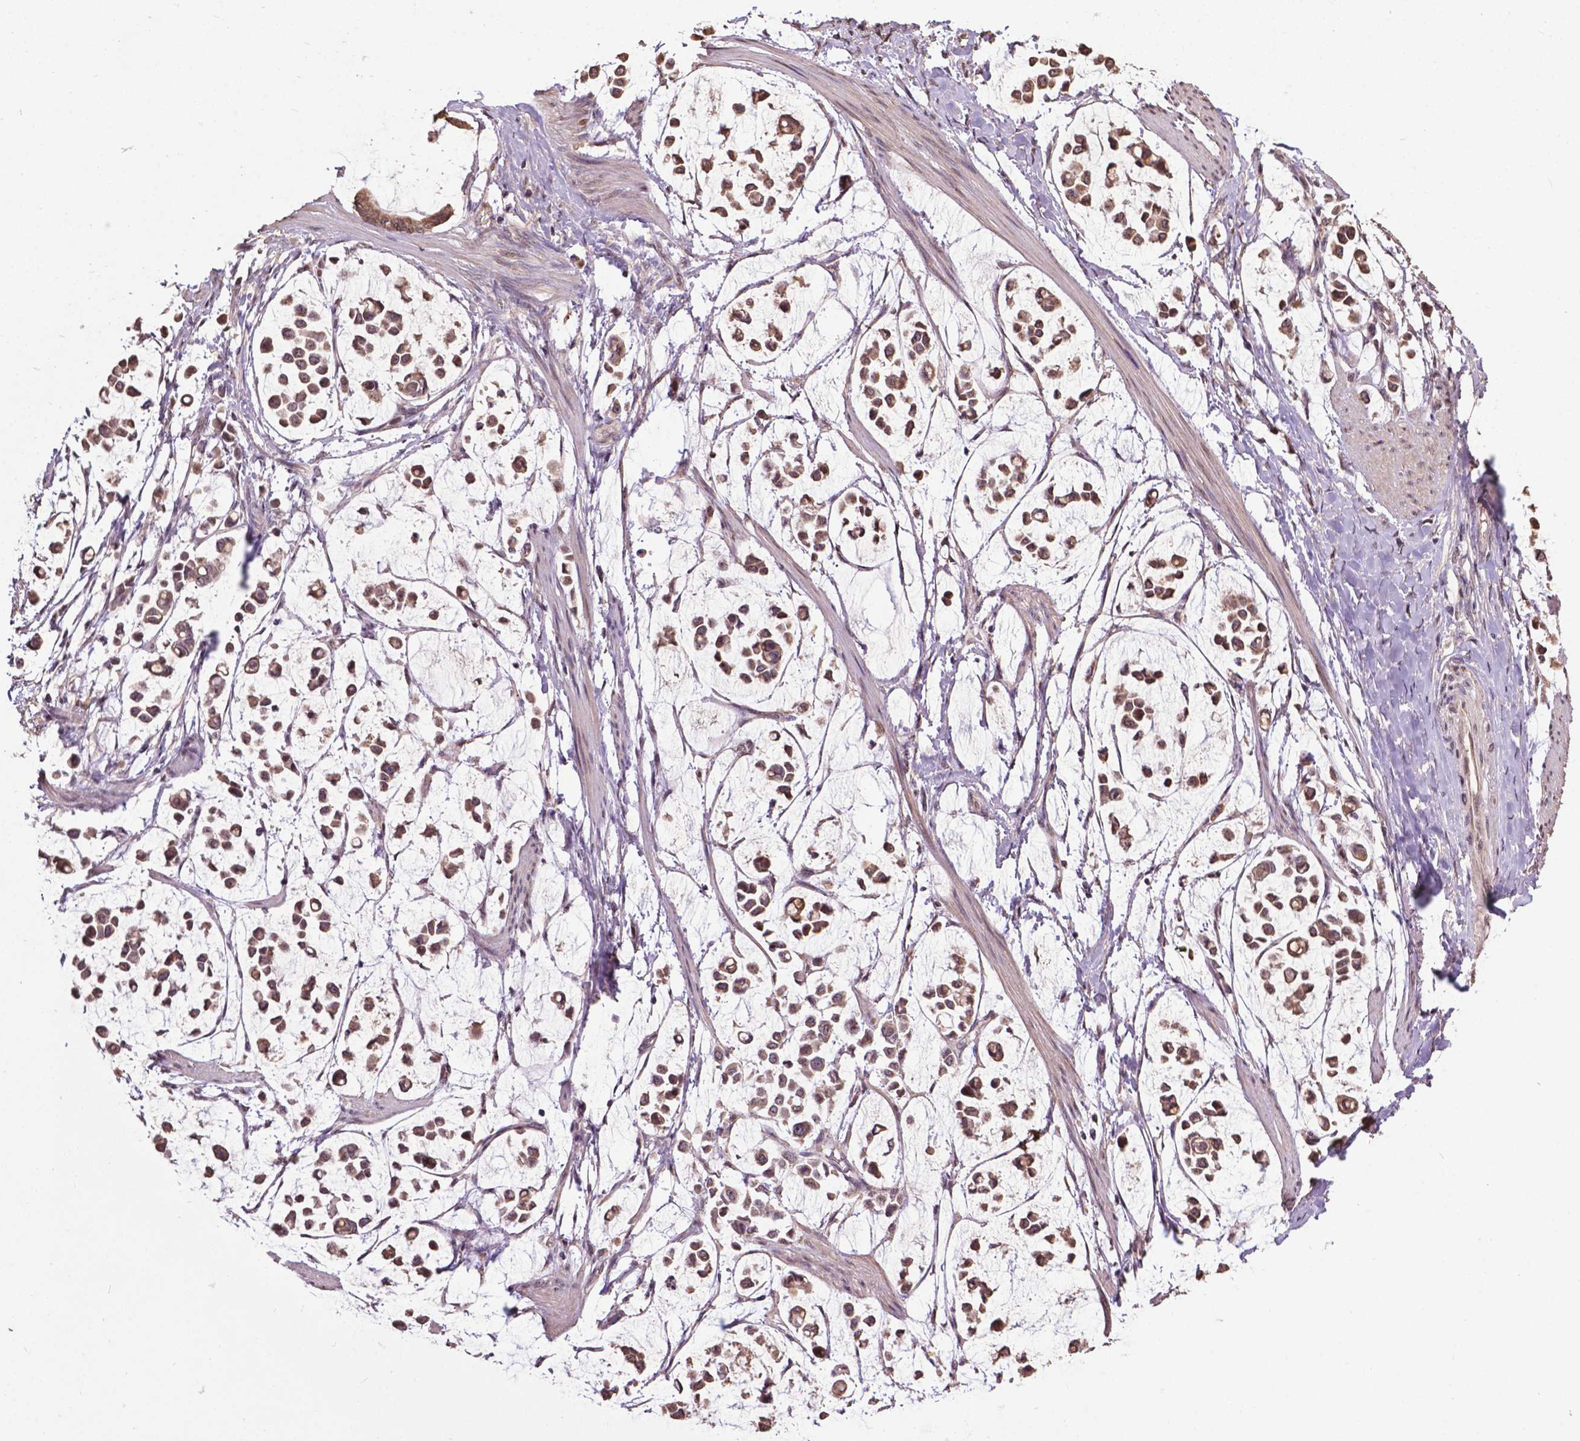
{"staining": {"intensity": "weak", "quantity": ">75%", "location": "cytoplasmic/membranous,nuclear"}, "tissue": "stomach cancer", "cell_type": "Tumor cells", "image_type": "cancer", "snomed": [{"axis": "morphology", "description": "Adenocarcinoma, NOS"}, {"axis": "topography", "description": "Stomach"}], "caption": "The micrograph exhibits a brown stain indicating the presence of a protein in the cytoplasmic/membranous and nuclear of tumor cells in stomach cancer (adenocarcinoma).", "gene": "GLRA2", "patient": {"sex": "male", "age": 82}}